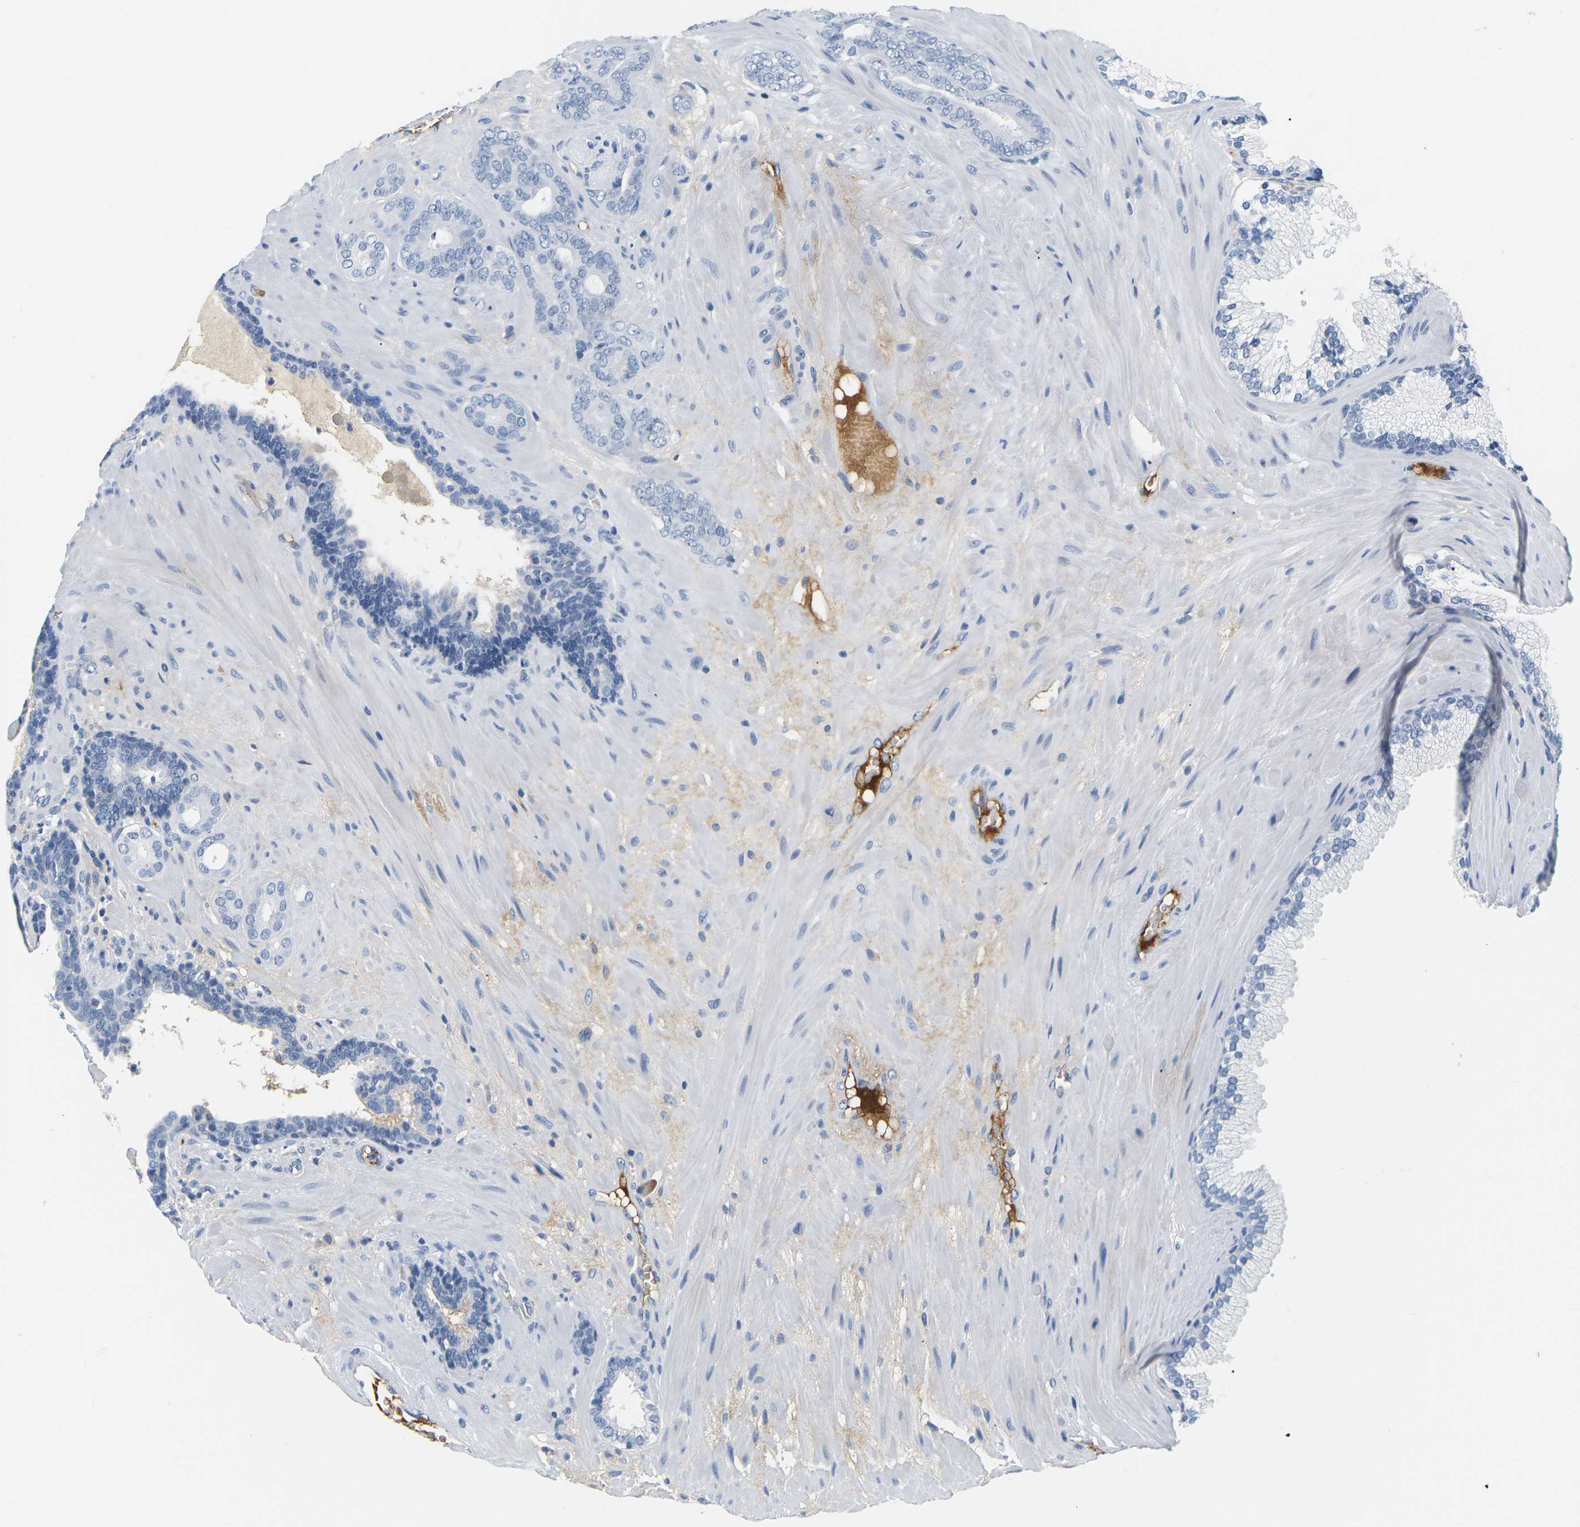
{"staining": {"intensity": "negative", "quantity": "none", "location": "none"}, "tissue": "prostate cancer", "cell_type": "Tumor cells", "image_type": "cancer", "snomed": [{"axis": "morphology", "description": "Adenocarcinoma, Low grade"}, {"axis": "topography", "description": "Prostate"}], "caption": "IHC of human prostate cancer (adenocarcinoma (low-grade)) shows no expression in tumor cells.", "gene": "APOB", "patient": {"sex": "male", "age": 63}}